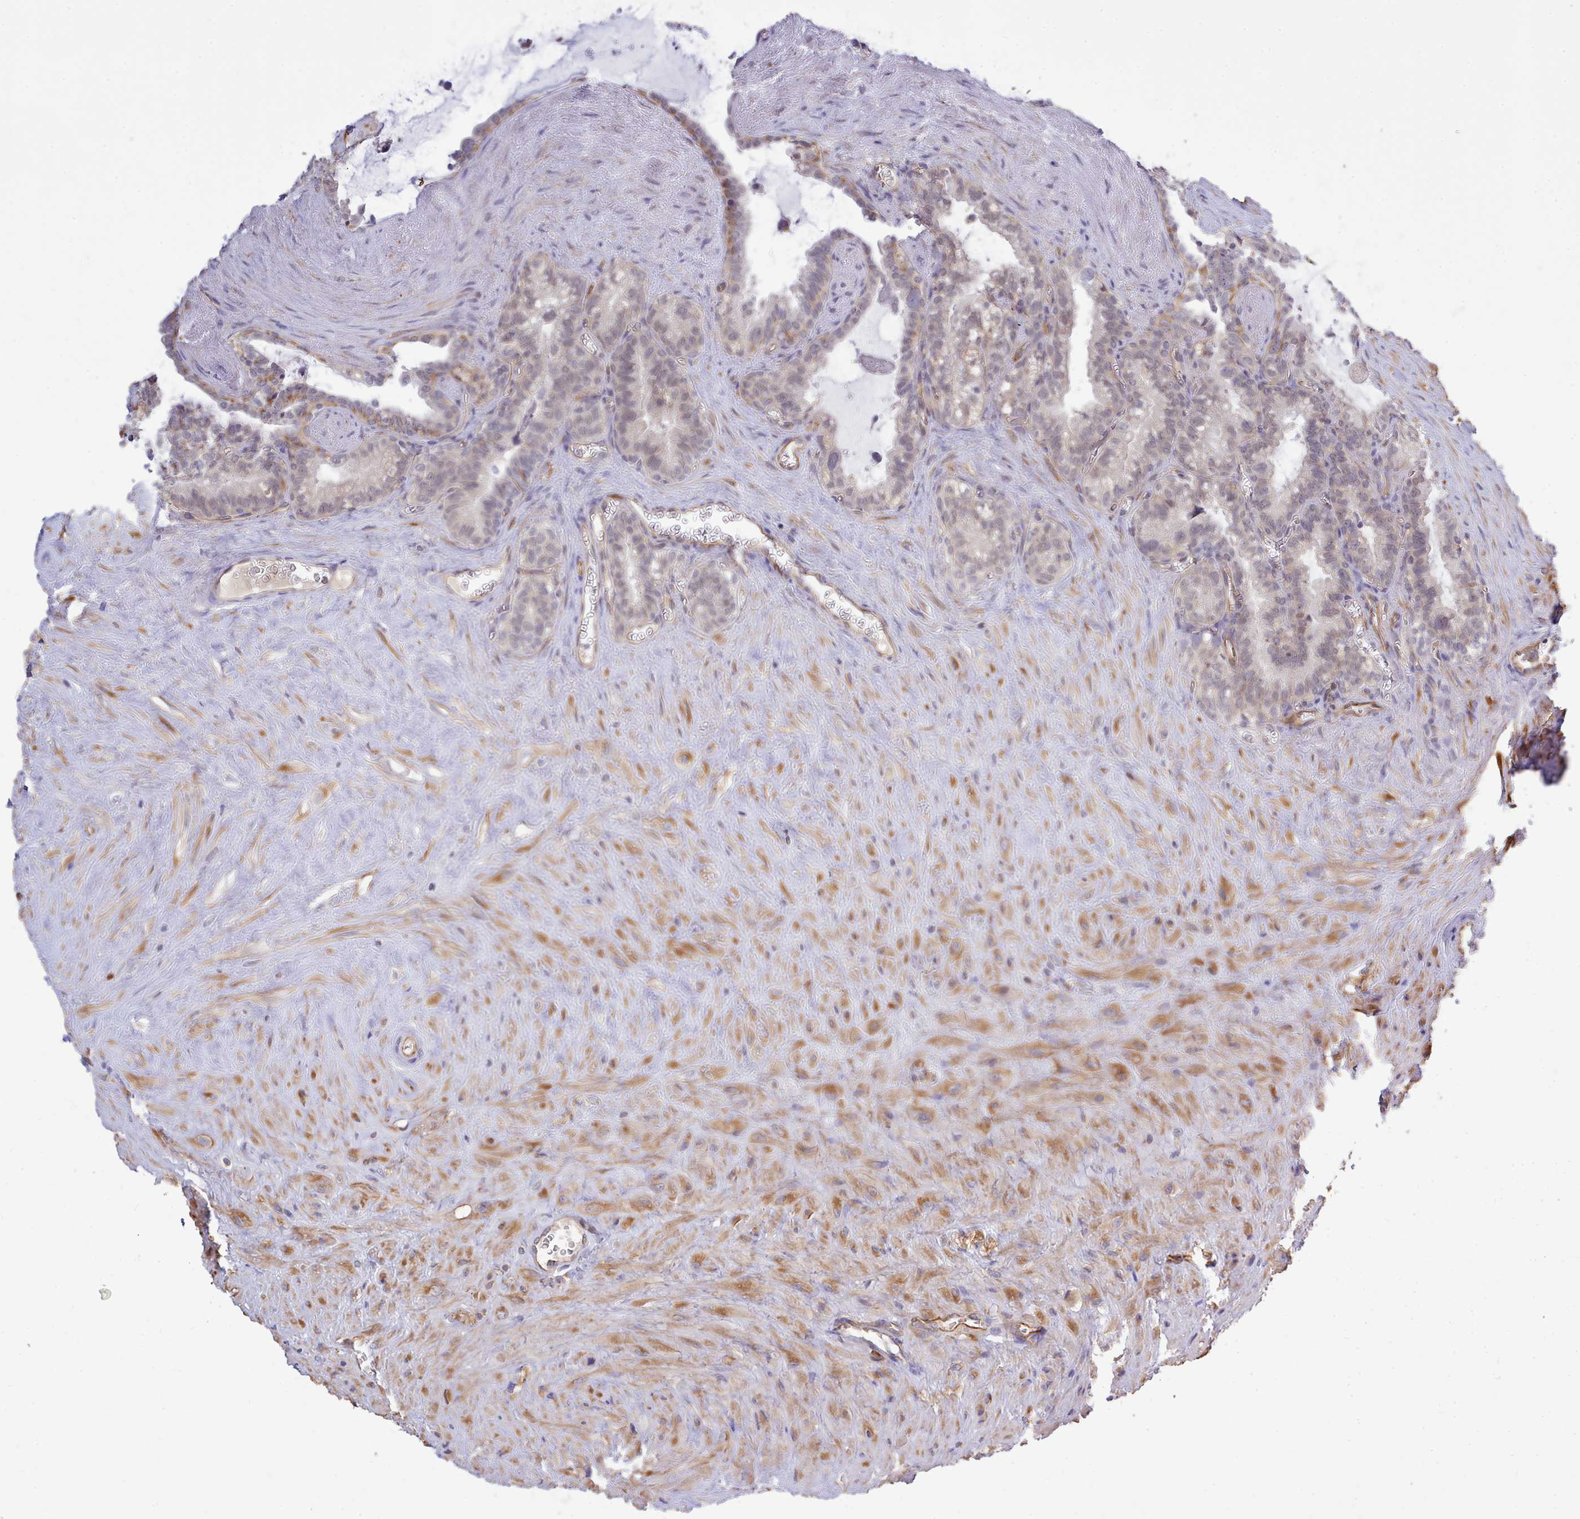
{"staining": {"intensity": "weak", "quantity": "25%-75%", "location": "cytoplasmic/membranous,nuclear"}, "tissue": "seminal vesicle", "cell_type": "Glandular cells", "image_type": "normal", "snomed": [{"axis": "morphology", "description": "Normal tissue, NOS"}, {"axis": "topography", "description": "Prostate"}, {"axis": "topography", "description": "Seminal veicle"}], "caption": "Benign seminal vesicle shows weak cytoplasmic/membranous,nuclear staining in approximately 25%-75% of glandular cells, visualized by immunohistochemistry. Ihc stains the protein of interest in brown and the nuclei are stained blue.", "gene": "ZC3H13", "patient": {"sex": "male", "age": 58}}